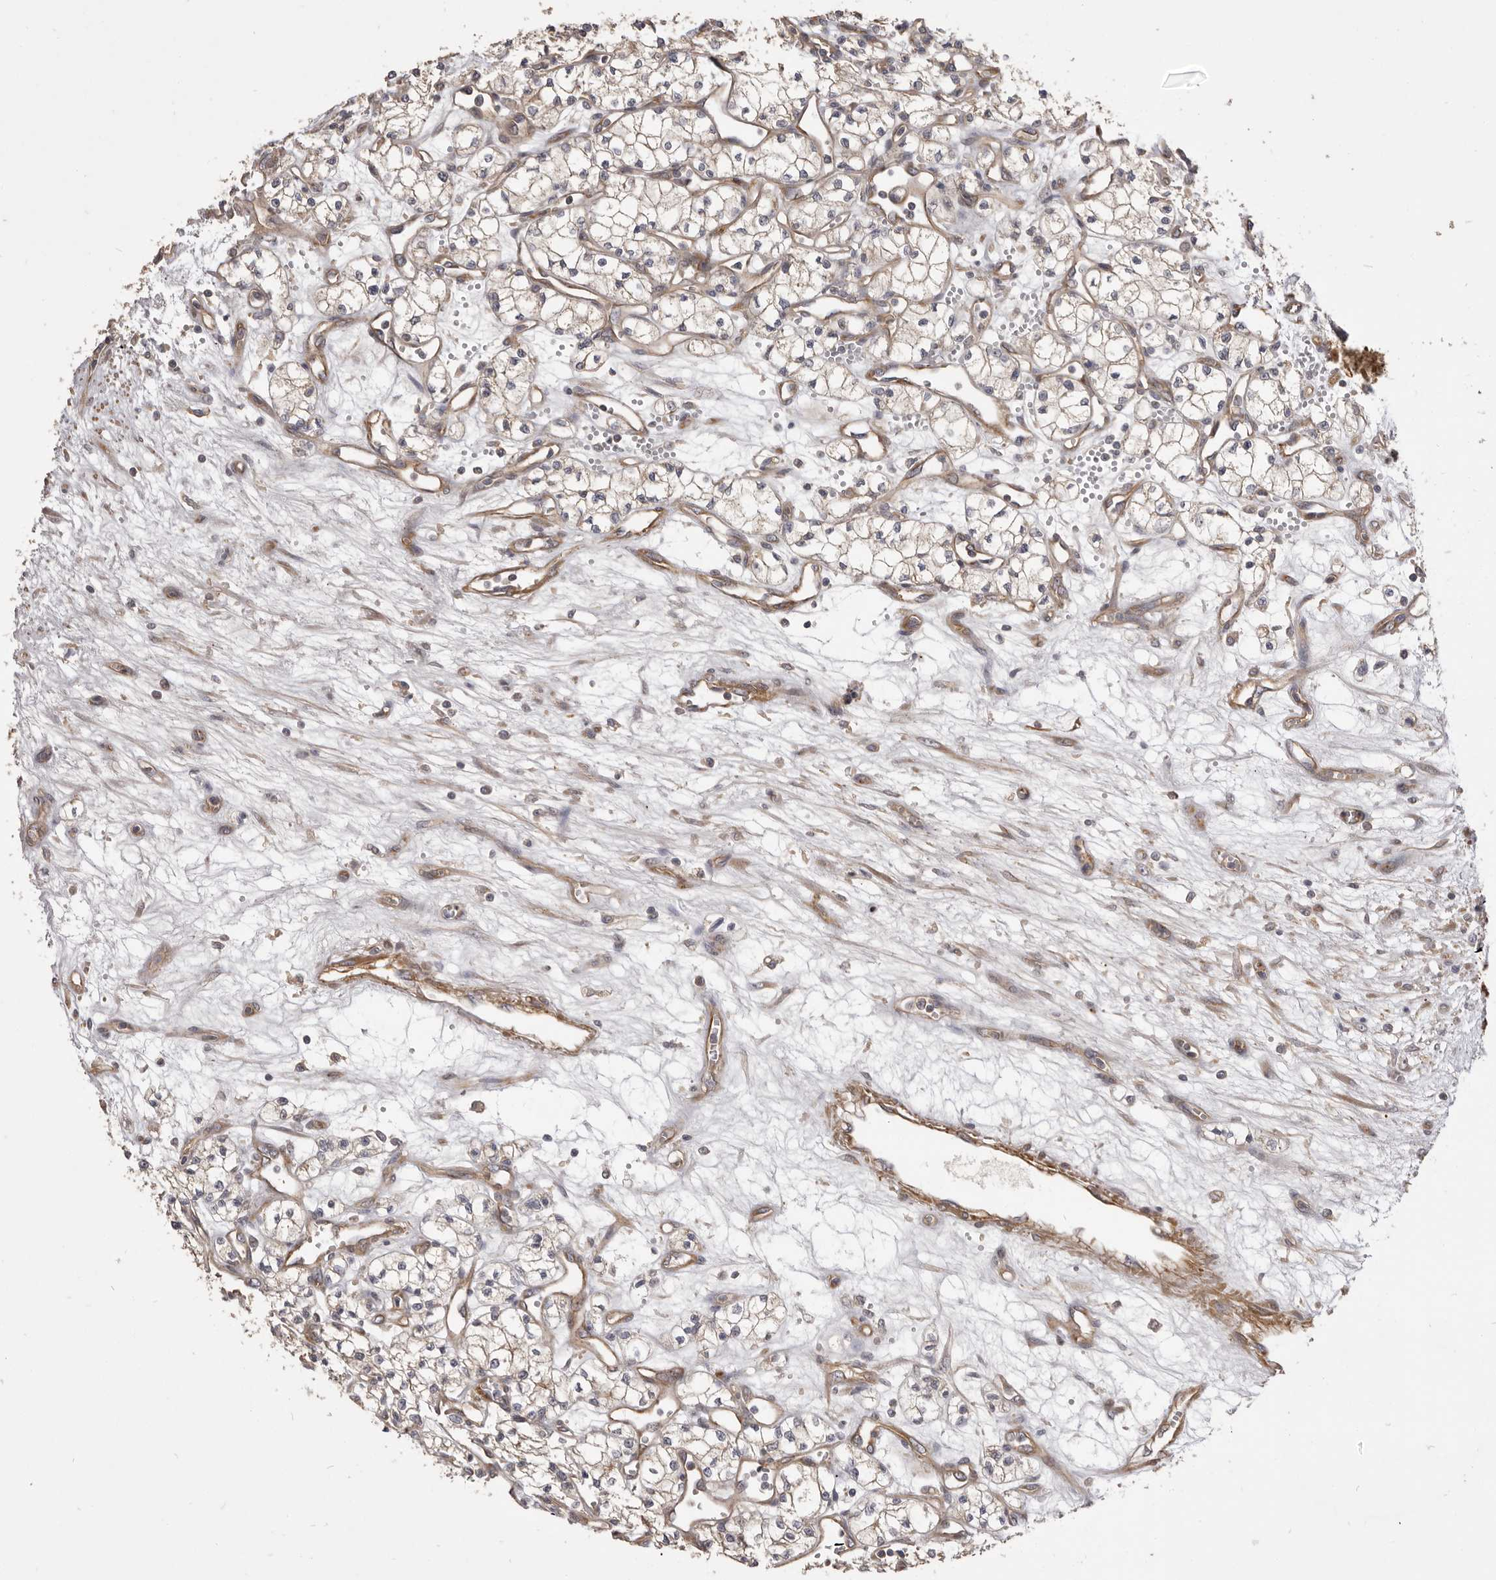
{"staining": {"intensity": "weak", "quantity": "<25%", "location": "cytoplasmic/membranous"}, "tissue": "renal cancer", "cell_type": "Tumor cells", "image_type": "cancer", "snomed": [{"axis": "morphology", "description": "Adenocarcinoma, NOS"}, {"axis": "topography", "description": "Kidney"}], "caption": "A high-resolution image shows IHC staining of renal cancer, which displays no significant expression in tumor cells.", "gene": "VPS45", "patient": {"sex": "male", "age": 59}}